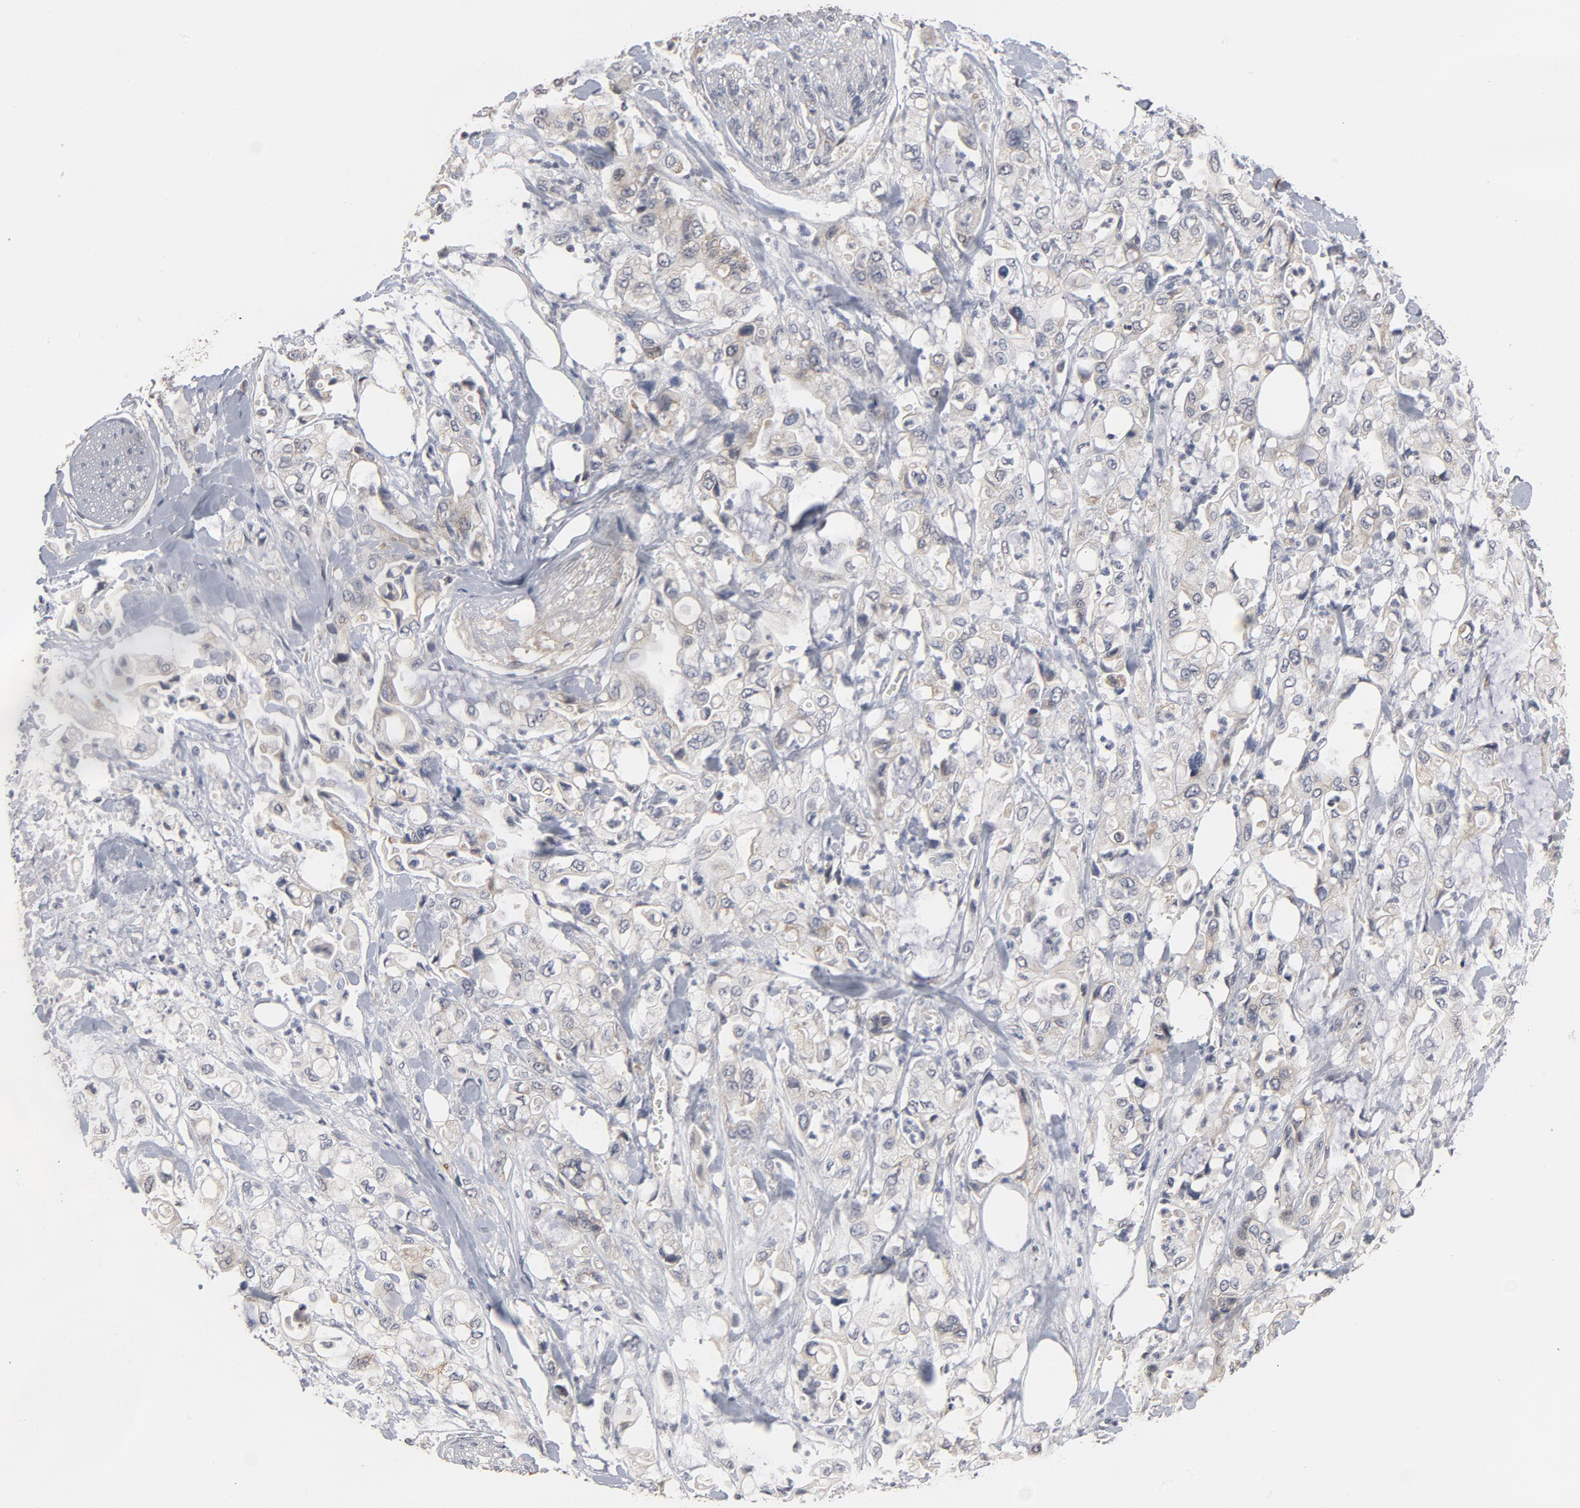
{"staining": {"intensity": "negative", "quantity": "none", "location": "none"}, "tissue": "pancreatic cancer", "cell_type": "Tumor cells", "image_type": "cancer", "snomed": [{"axis": "morphology", "description": "Adenocarcinoma, NOS"}, {"axis": "topography", "description": "Pancreas"}], "caption": "Immunohistochemistry (IHC) of human adenocarcinoma (pancreatic) reveals no expression in tumor cells.", "gene": "PPP1R1B", "patient": {"sex": "male", "age": 70}}